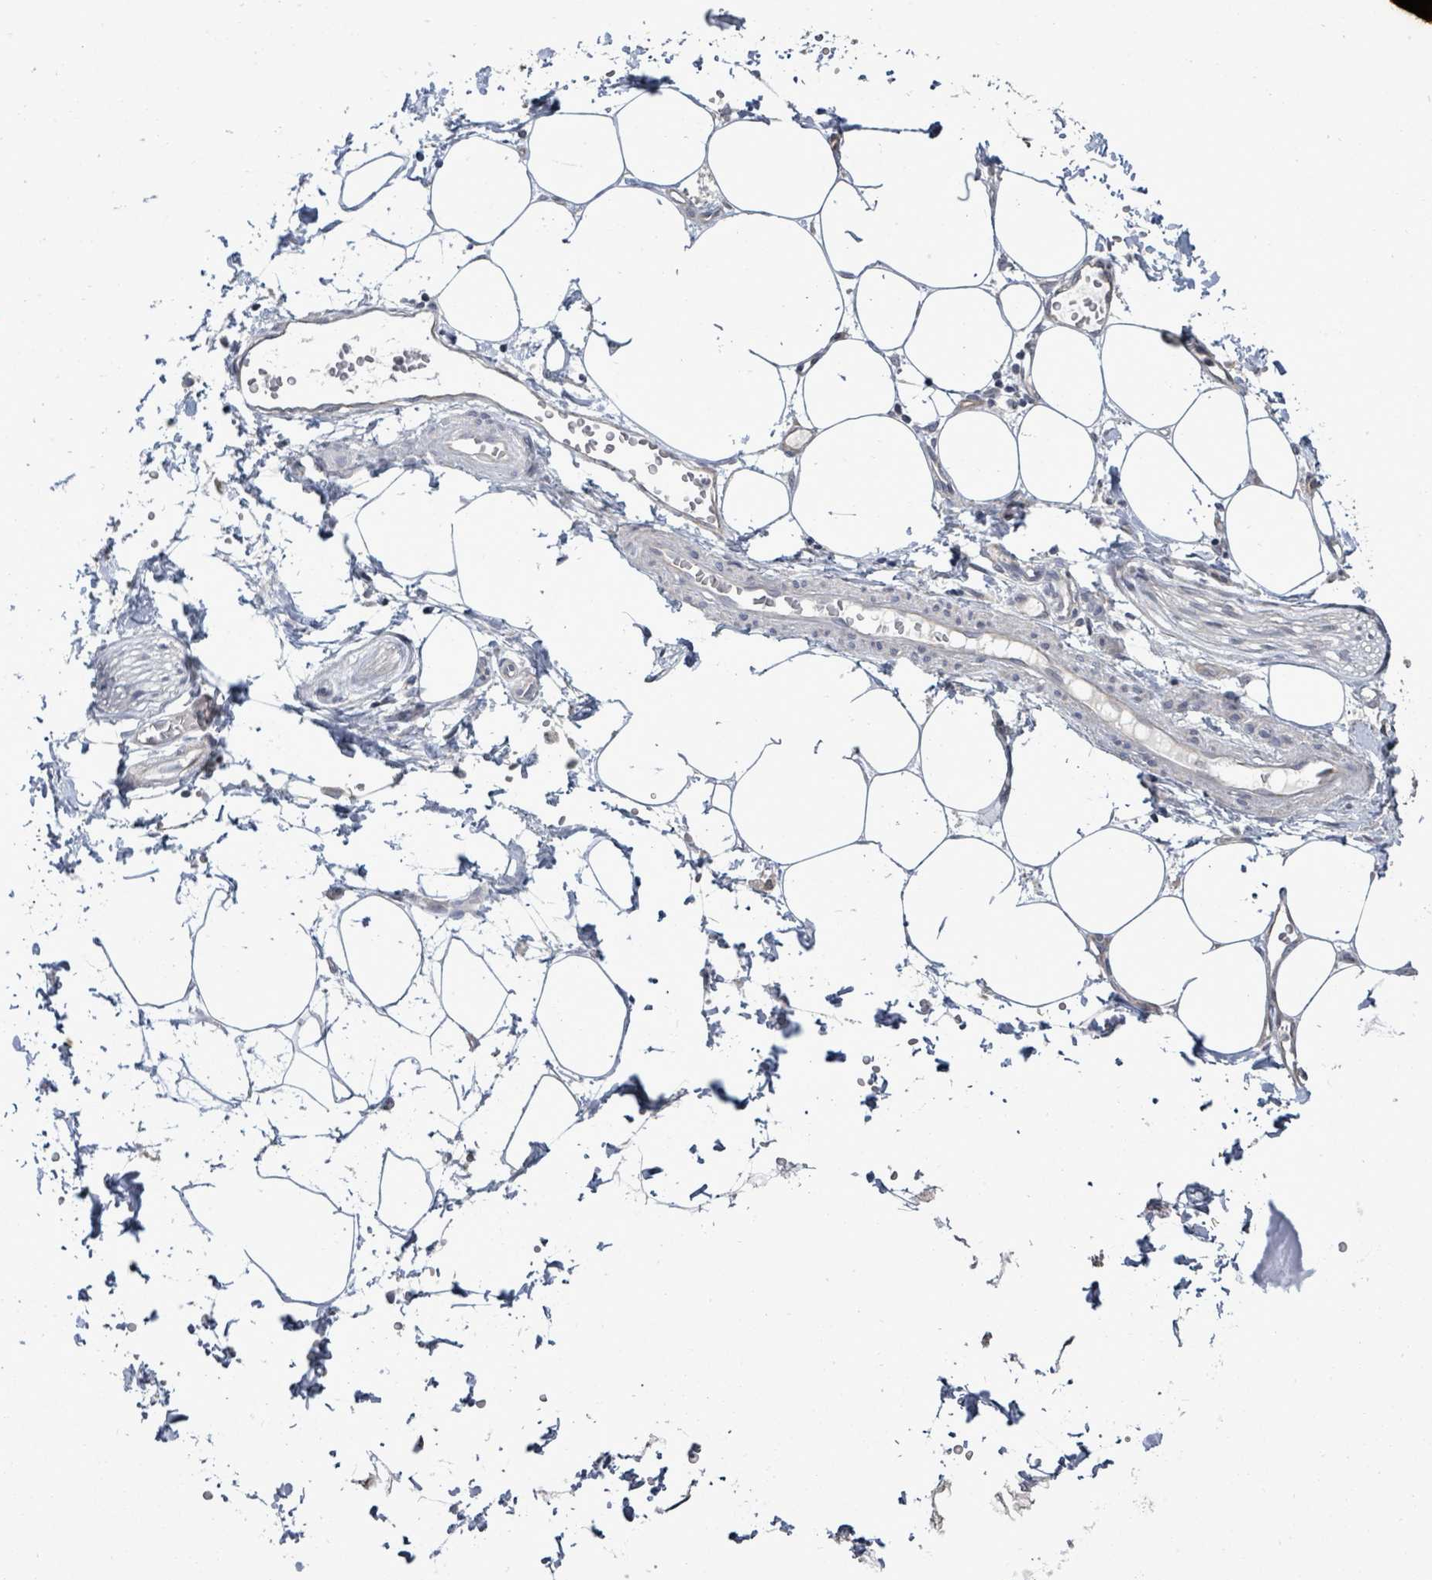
{"staining": {"intensity": "negative", "quantity": "none", "location": "none"}, "tissue": "adipose tissue", "cell_type": "Adipocytes", "image_type": "normal", "snomed": [{"axis": "morphology", "description": "Normal tissue, NOS"}, {"axis": "topography", "description": "Prostate"}, {"axis": "topography", "description": "Peripheral nerve tissue"}], "caption": "An immunohistochemistry (IHC) micrograph of normal adipose tissue is shown. There is no staining in adipocytes of adipose tissue.", "gene": "POMGNT2", "patient": {"sex": "male", "age": 55}}